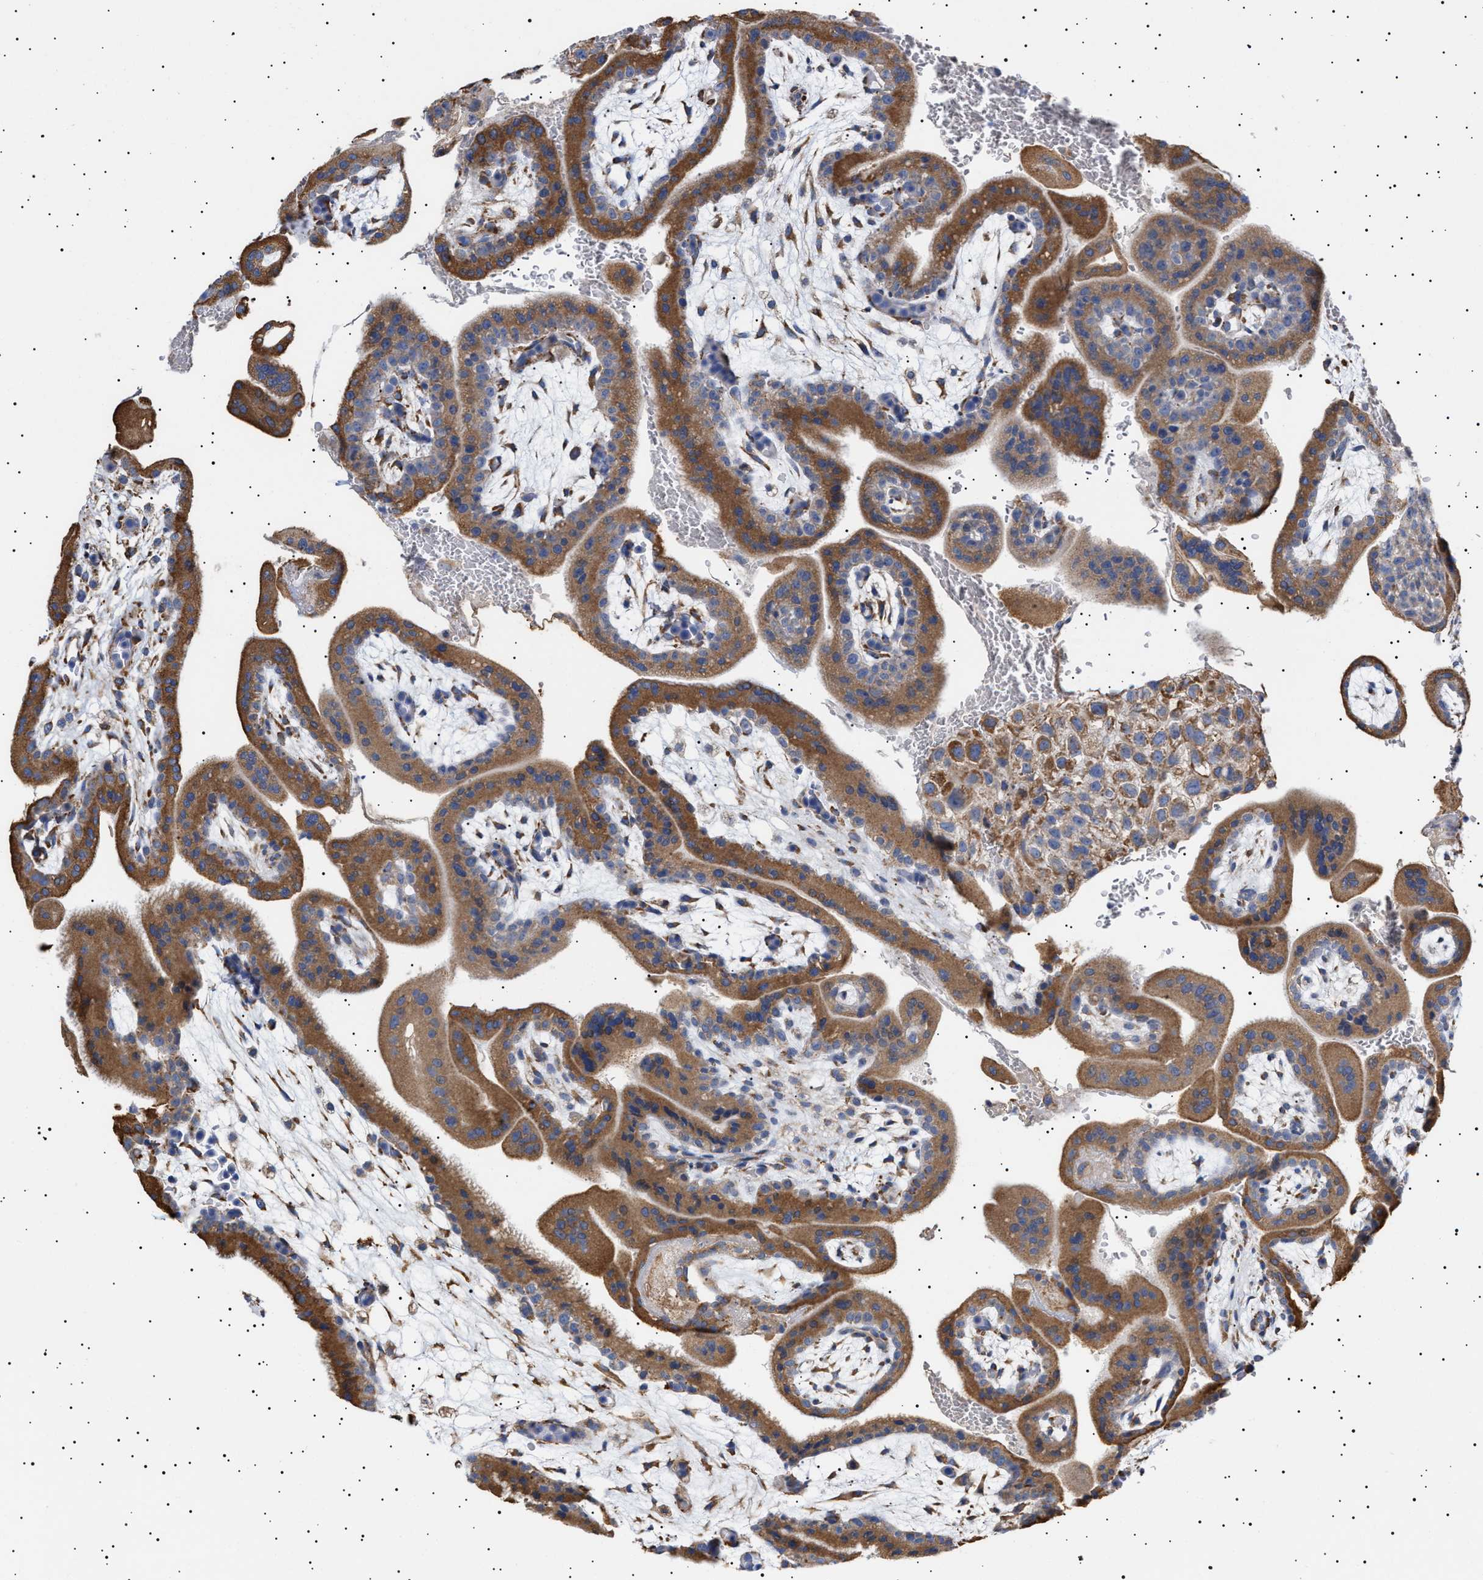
{"staining": {"intensity": "strong", "quantity": ">75%", "location": "cytoplasmic/membranous"}, "tissue": "placenta", "cell_type": "Decidual cells", "image_type": "normal", "snomed": [{"axis": "morphology", "description": "Normal tissue, NOS"}, {"axis": "topography", "description": "Placenta"}], "caption": "Immunohistochemistry photomicrograph of normal placenta stained for a protein (brown), which exhibits high levels of strong cytoplasmic/membranous positivity in about >75% of decidual cells.", "gene": "ERCC6L2", "patient": {"sex": "female", "age": 35}}